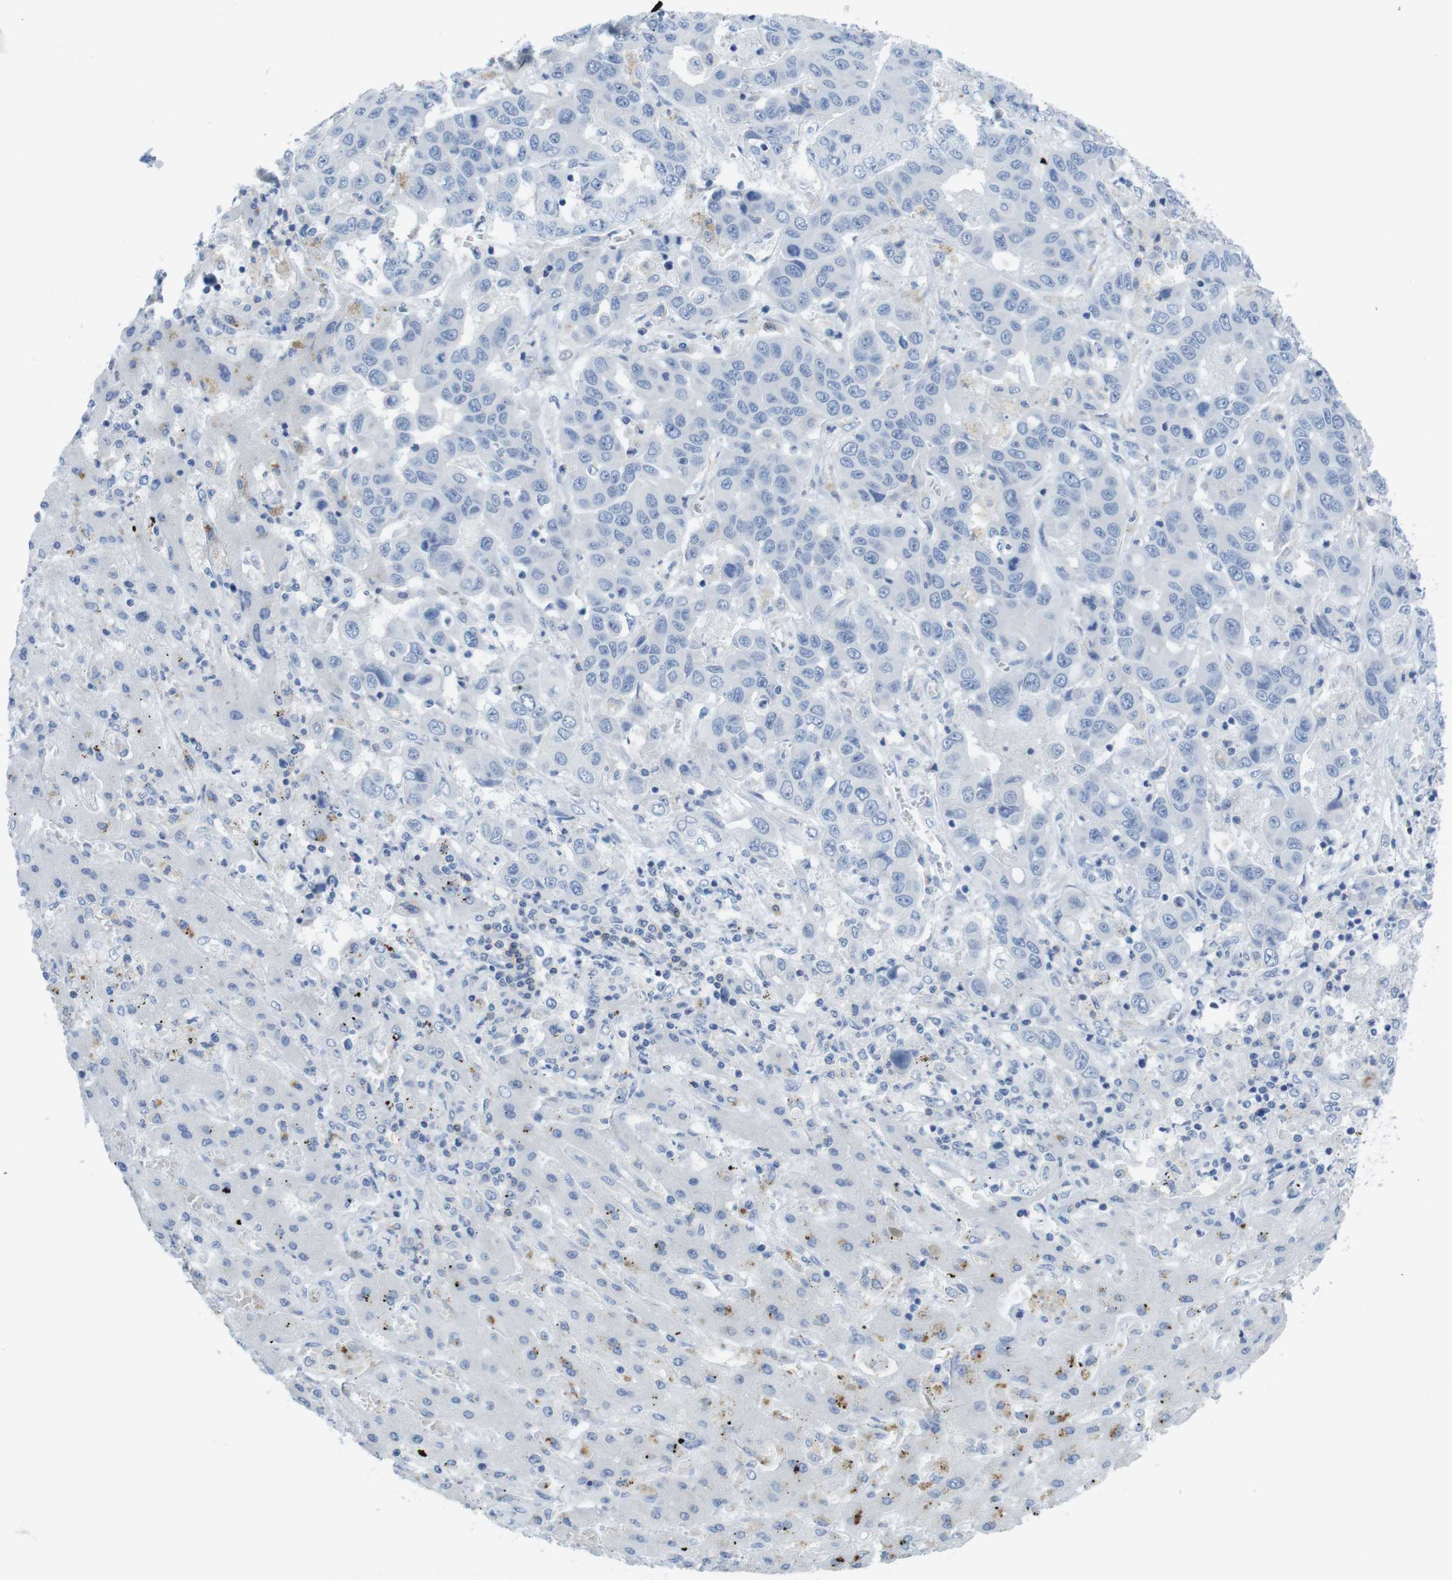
{"staining": {"intensity": "negative", "quantity": "none", "location": "none"}, "tissue": "liver cancer", "cell_type": "Tumor cells", "image_type": "cancer", "snomed": [{"axis": "morphology", "description": "Cholangiocarcinoma"}, {"axis": "topography", "description": "Liver"}], "caption": "The immunohistochemistry (IHC) histopathology image has no significant positivity in tumor cells of liver cancer (cholangiocarcinoma) tissue. (Brightfield microscopy of DAB (3,3'-diaminobenzidine) IHC at high magnification).", "gene": "CD5", "patient": {"sex": "female", "age": 52}}